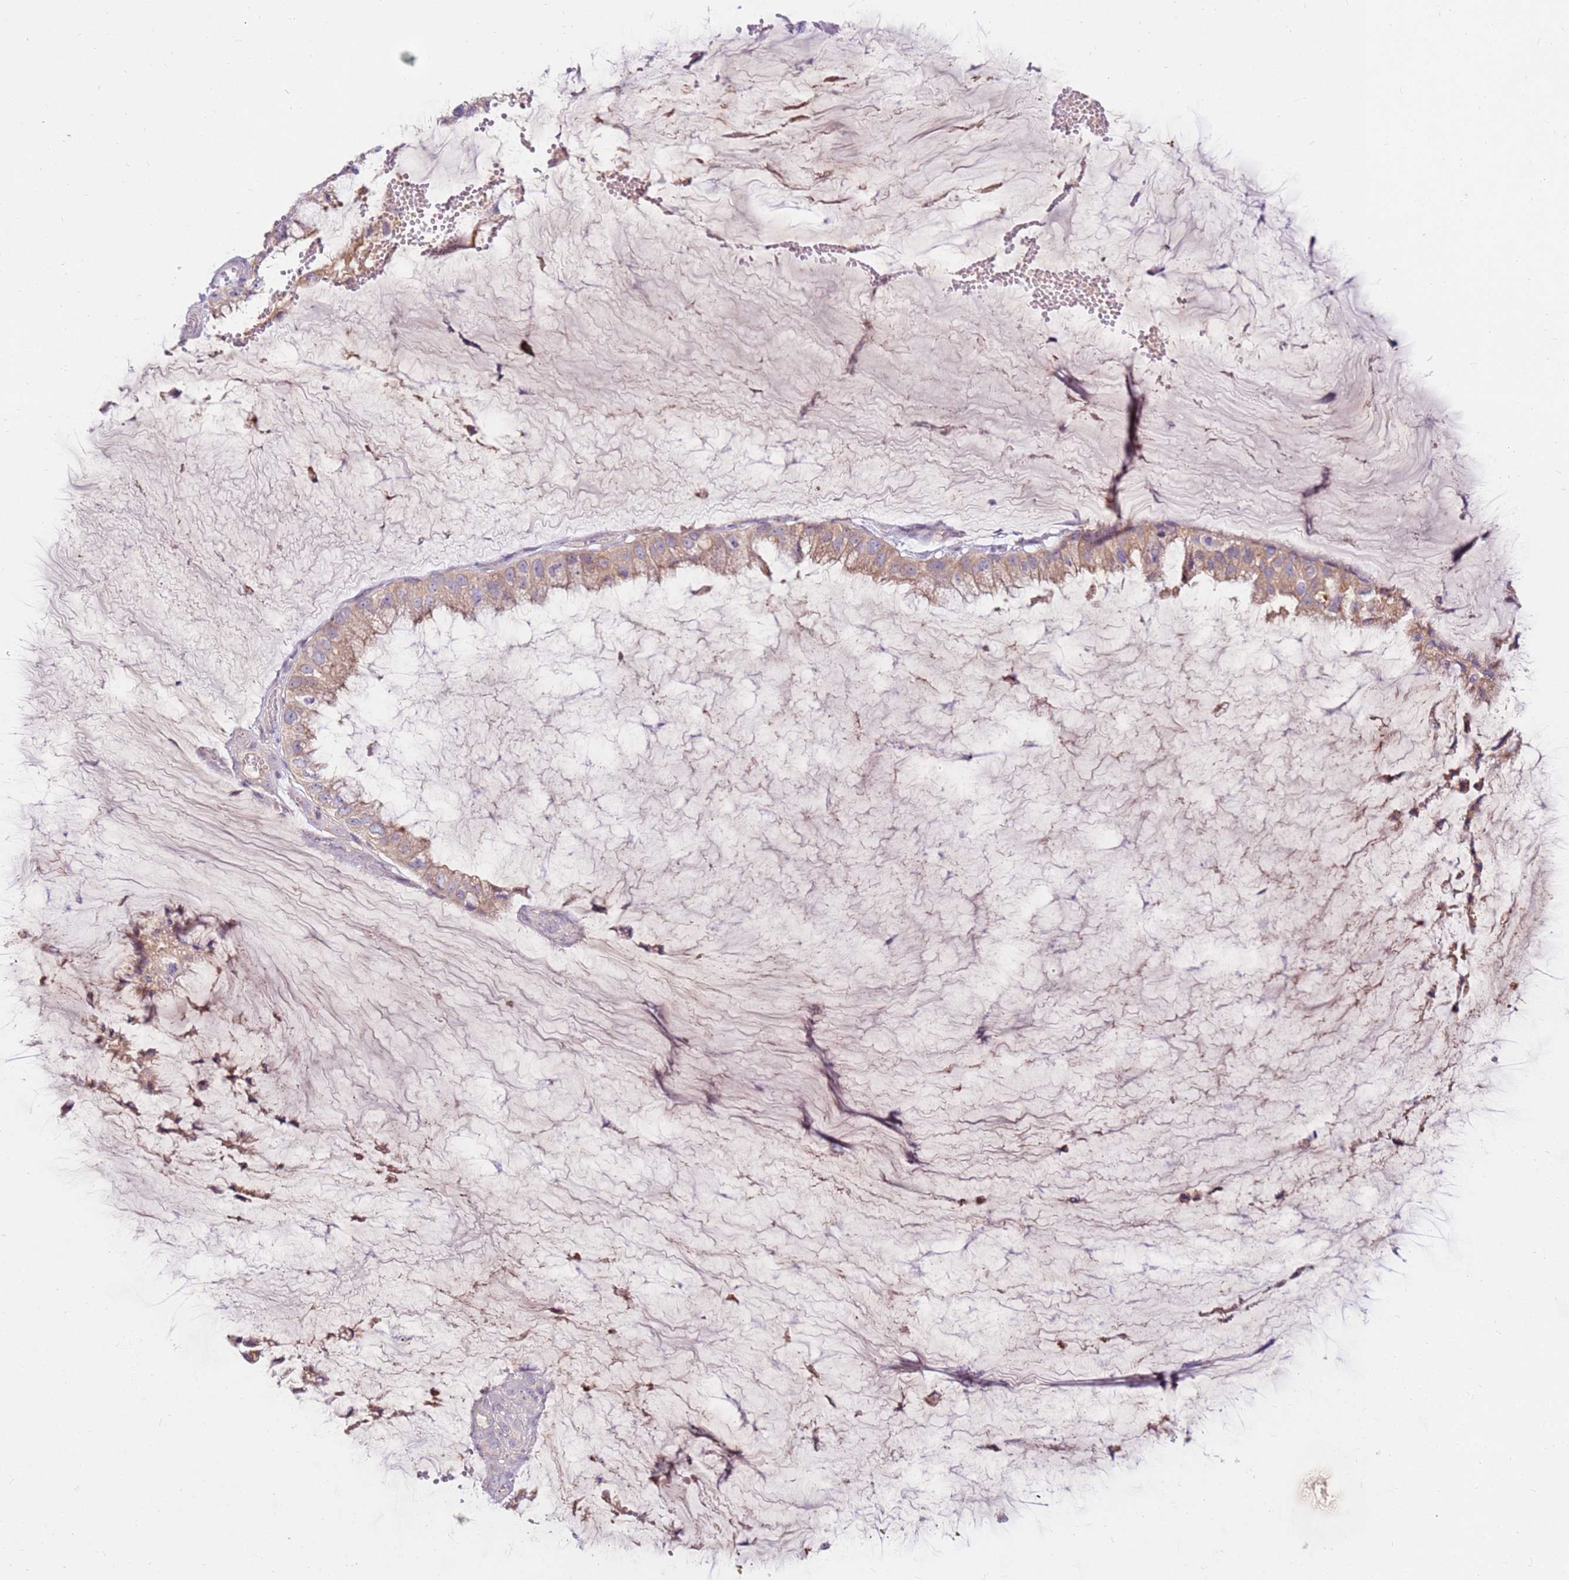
{"staining": {"intensity": "weak", "quantity": ">75%", "location": "cytoplasmic/membranous"}, "tissue": "ovarian cancer", "cell_type": "Tumor cells", "image_type": "cancer", "snomed": [{"axis": "morphology", "description": "Cystadenocarcinoma, mucinous, NOS"}, {"axis": "topography", "description": "Ovary"}], "caption": "Protein expression analysis of ovarian cancer shows weak cytoplasmic/membranous staining in approximately >75% of tumor cells.", "gene": "SLC44A4", "patient": {"sex": "female", "age": 39}}